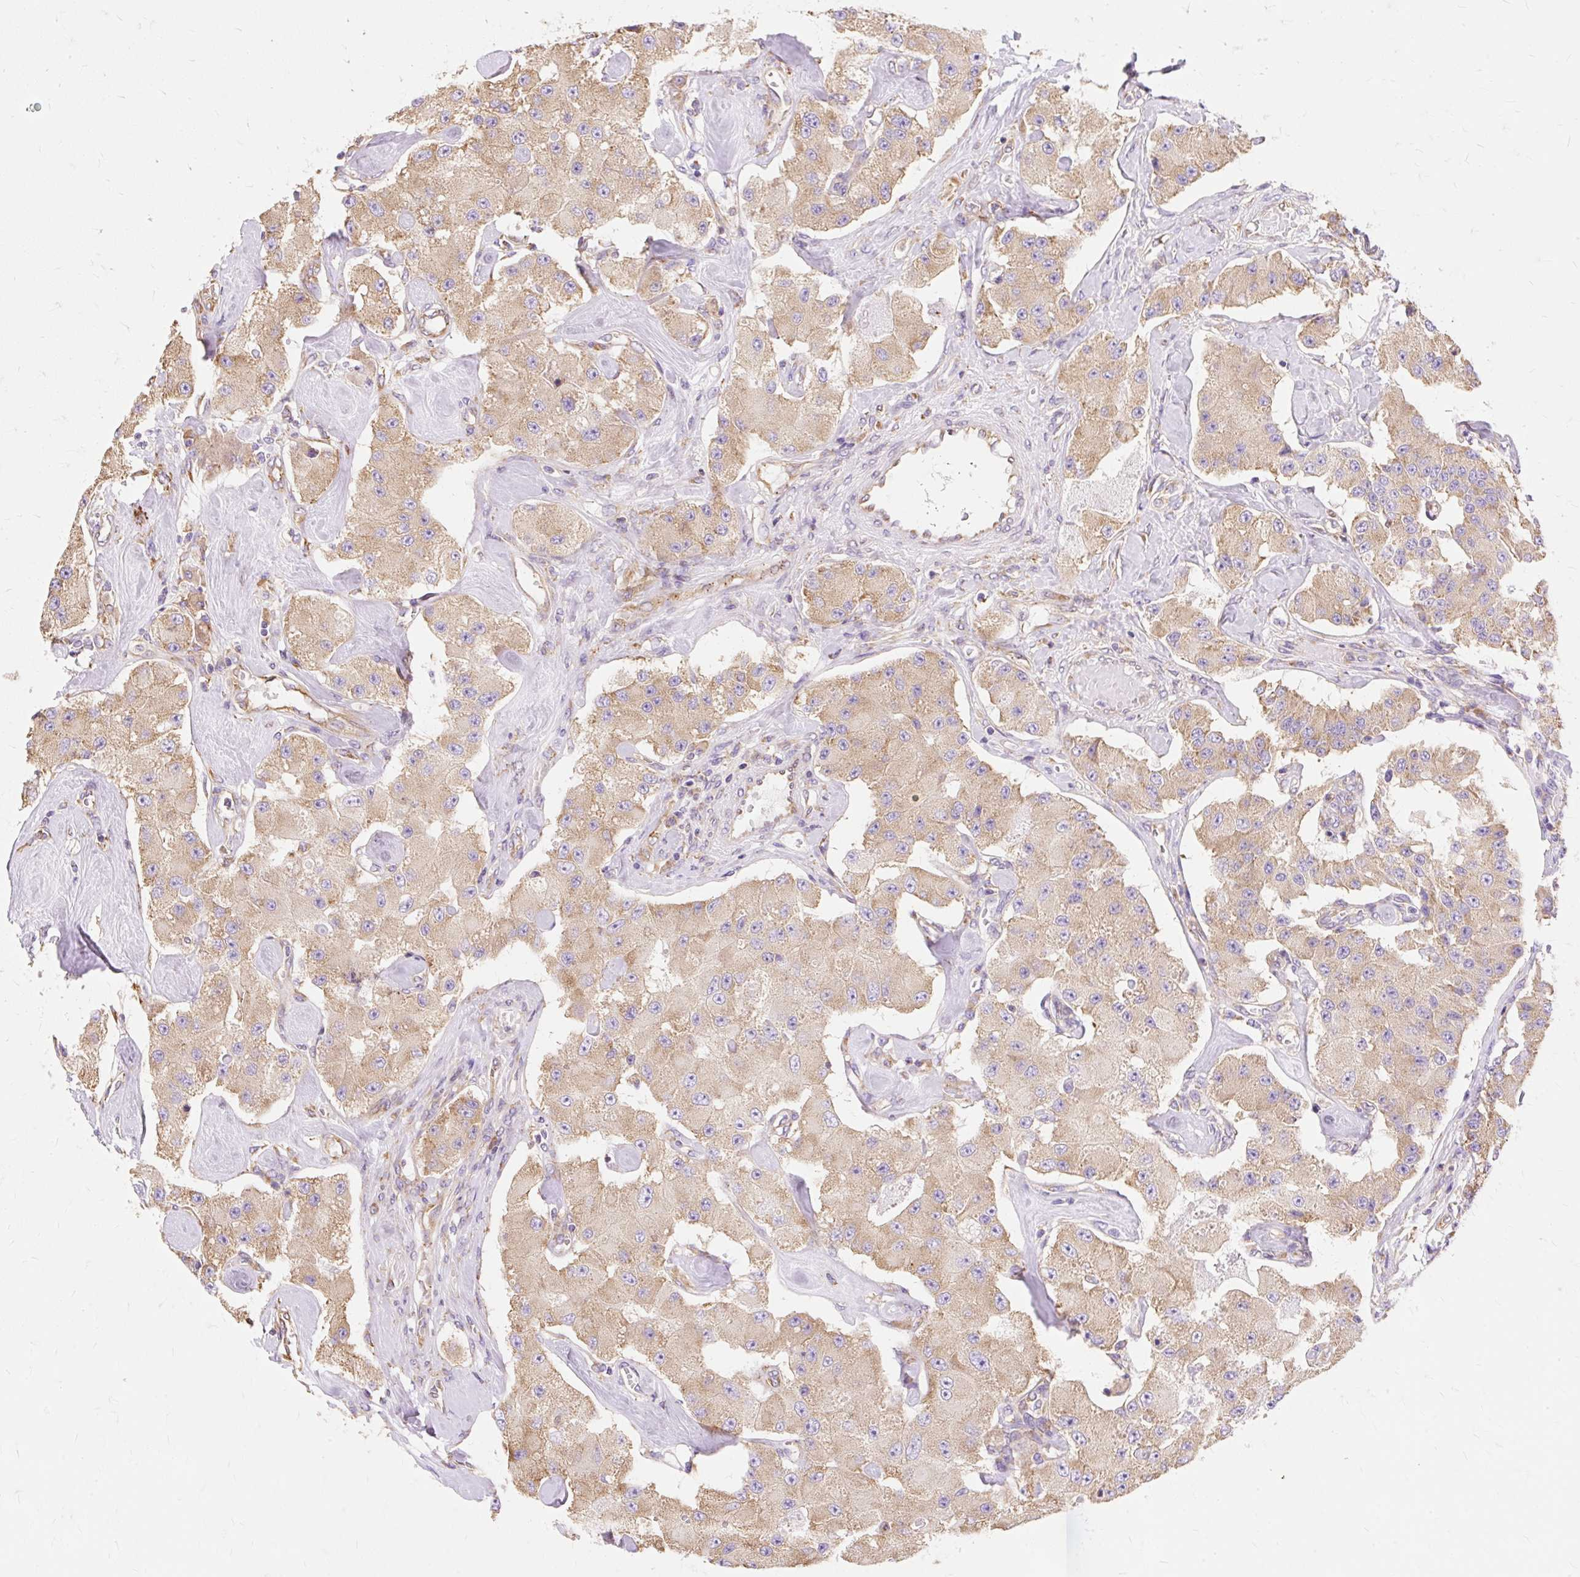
{"staining": {"intensity": "weak", "quantity": ">75%", "location": "cytoplasmic/membranous"}, "tissue": "carcinoid", "cell_type": "Tumor cells", "image_type": "cancer", "snomed": [{"axis": "morphology", "description": "Carcinoid, malignant, NOS"}, {"axis": "topography", "description": "Pancreas"}], "caption": "Carcinoid (malignant) tissue reveals weak cytoplasmic/membranous staining in approximately >75% of tumor cells The protein is shown in brown color, while the nuclei are stained blue.", "gene": "RPS17", "patient": {"sex": "male", "age": 41}}